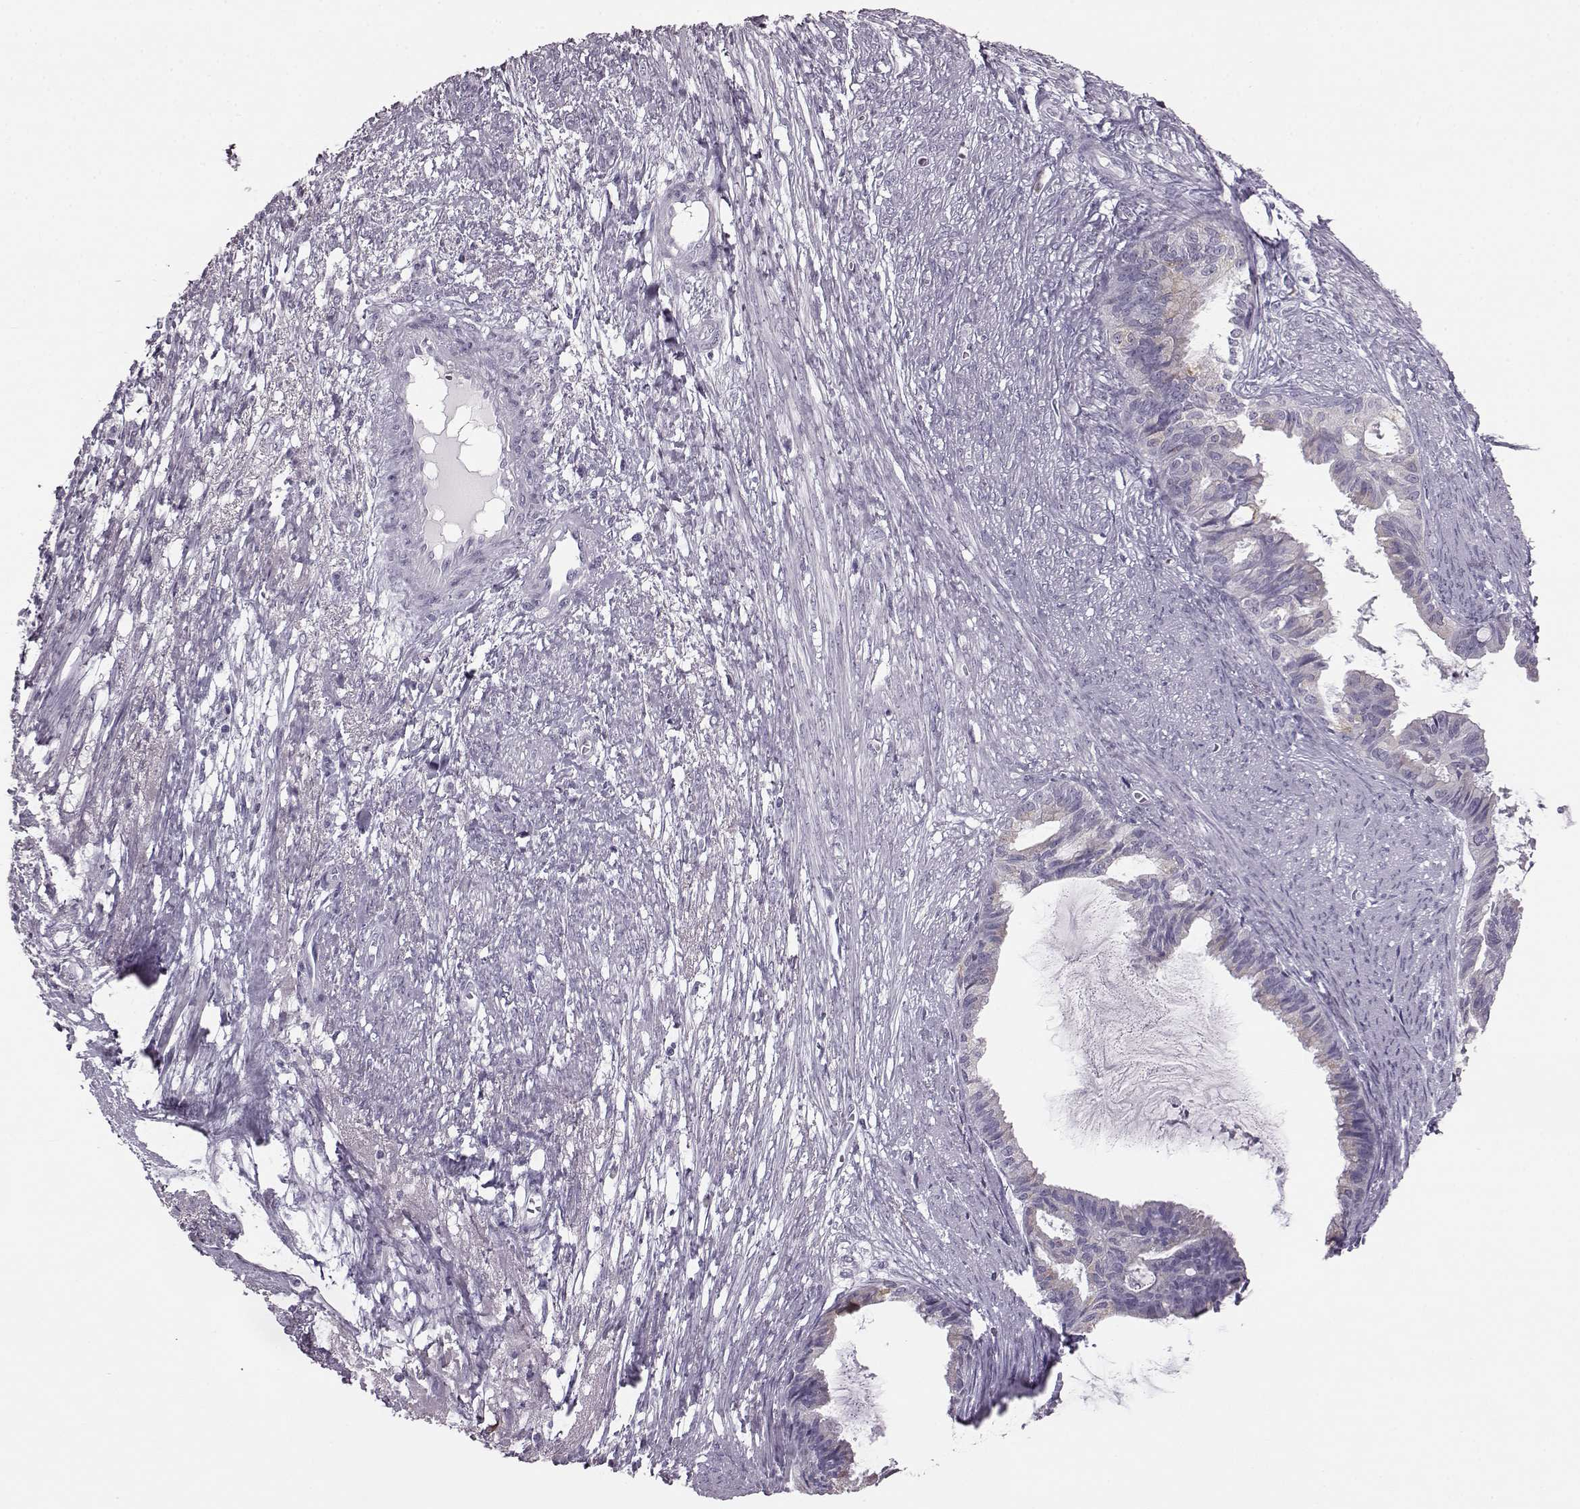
{"staining": {"intensity": "negative", "quantity": "none", "location": "none"}, "tissue": "endometrial cancer", "cell_type": "Tumor cells", "image_type": "cancer", "snomed": [{"axis": "morphology", "description": "Adenocarcinoma, NOS"}, {"axis": "topography", "description": "Endometrium"}], "caption": "Immunohistochemistry (IHC) of endometrial adenocarcinoma reveals no staining in tumor cells.", "gene": "JSRP1", "patient": {"sex": "female", "age": 86}}